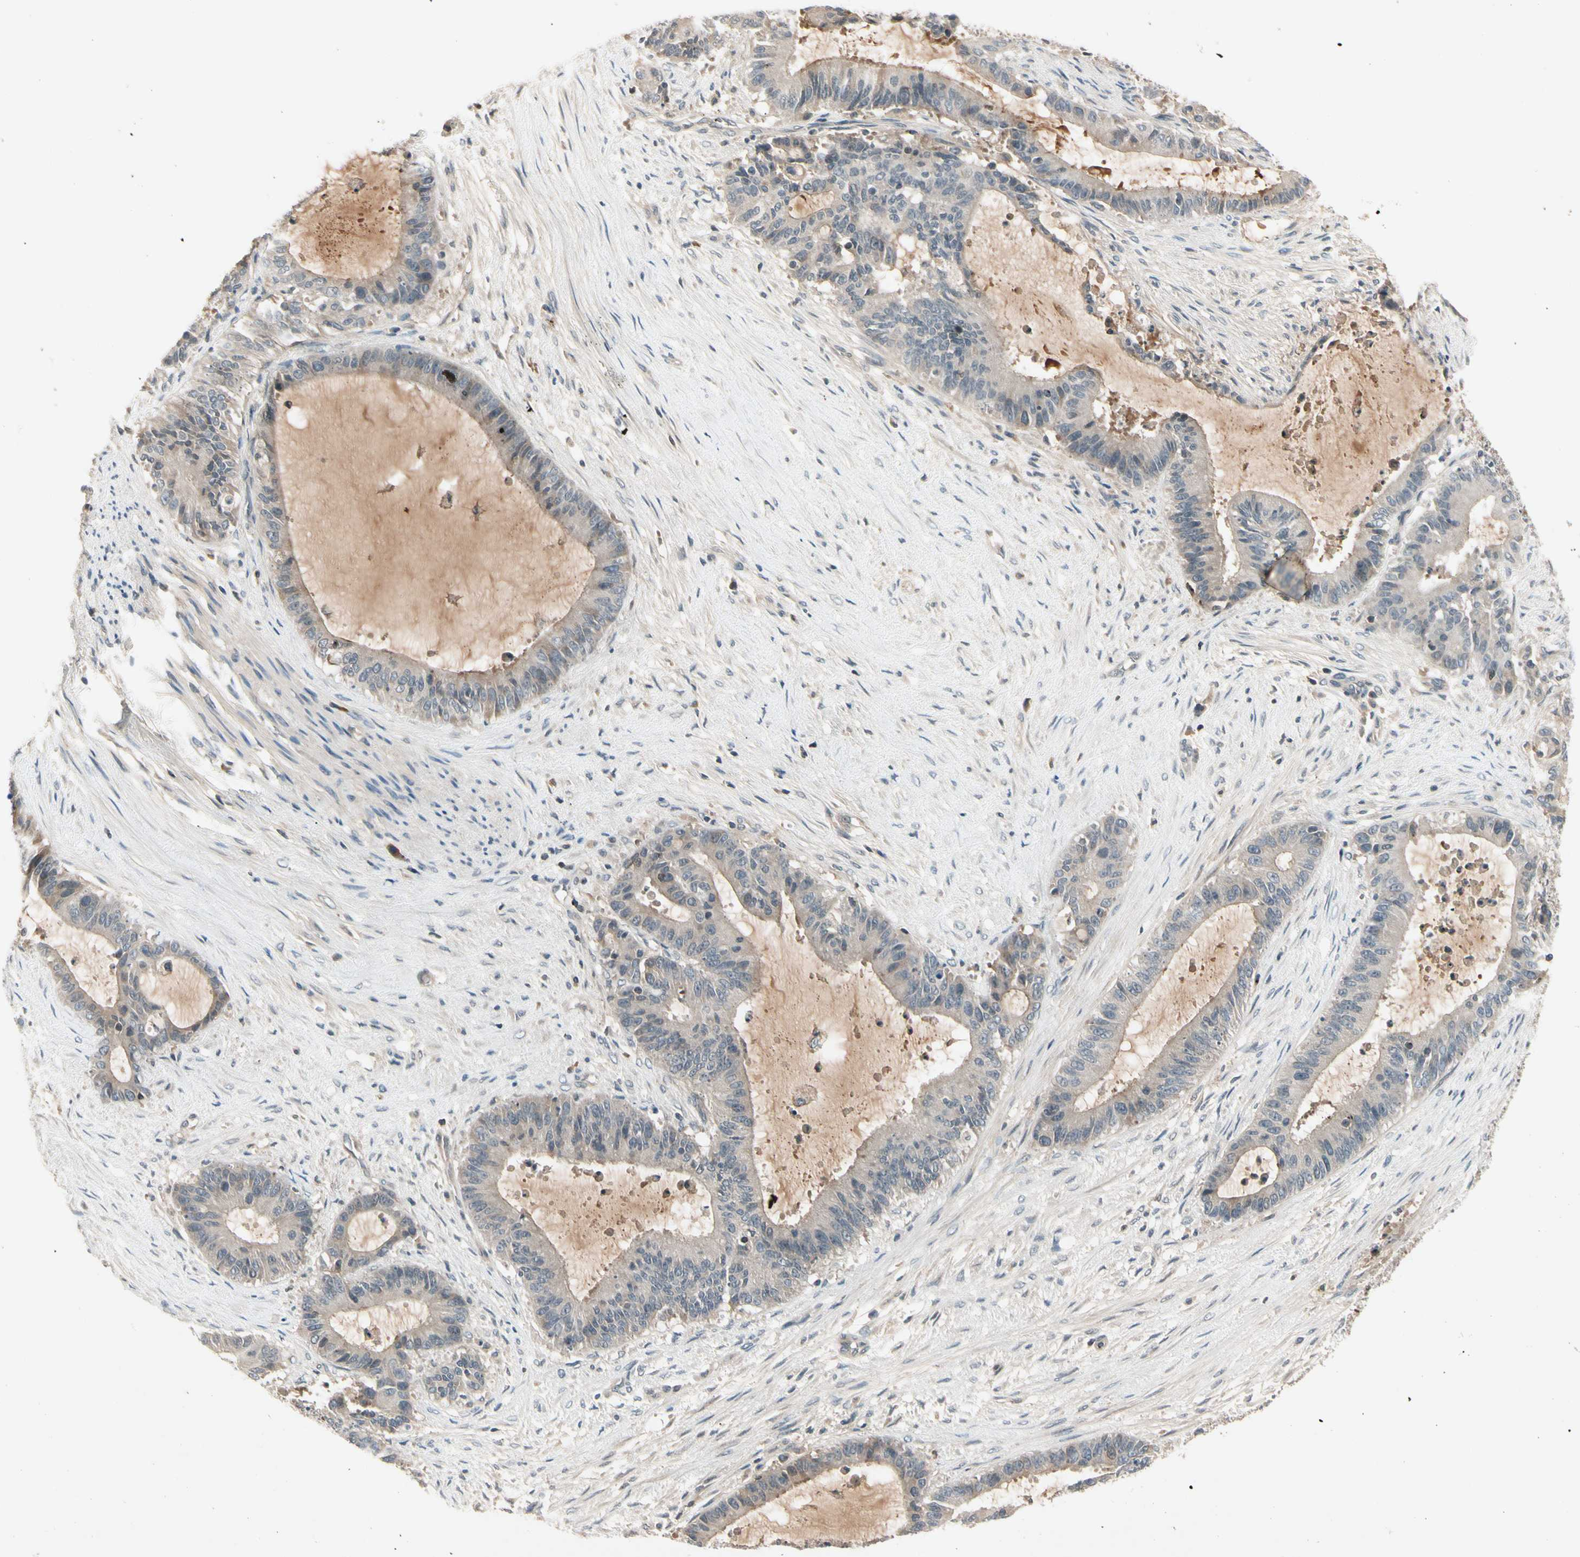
{"staining": {"intensity": "weak", "quantity": "<25%", "location": "cytoplasmic/membranous"}, "tissue": "liver cancer", "cell_type": "Tumor cells", "image_type": "cancer", "snomed": [{"axis": "morphology", "description": "Cholangiocarcinoma"}, {"axis": "topography", "description": "Liver"}], "caption": "Immunohistochemistry image of neoplastic tissue: liver cancer stained with DAB demonstrates no significant protein expression in tumor cells.", "gene": "CCL4", "patient": {"sex": "female", "age": 73}}